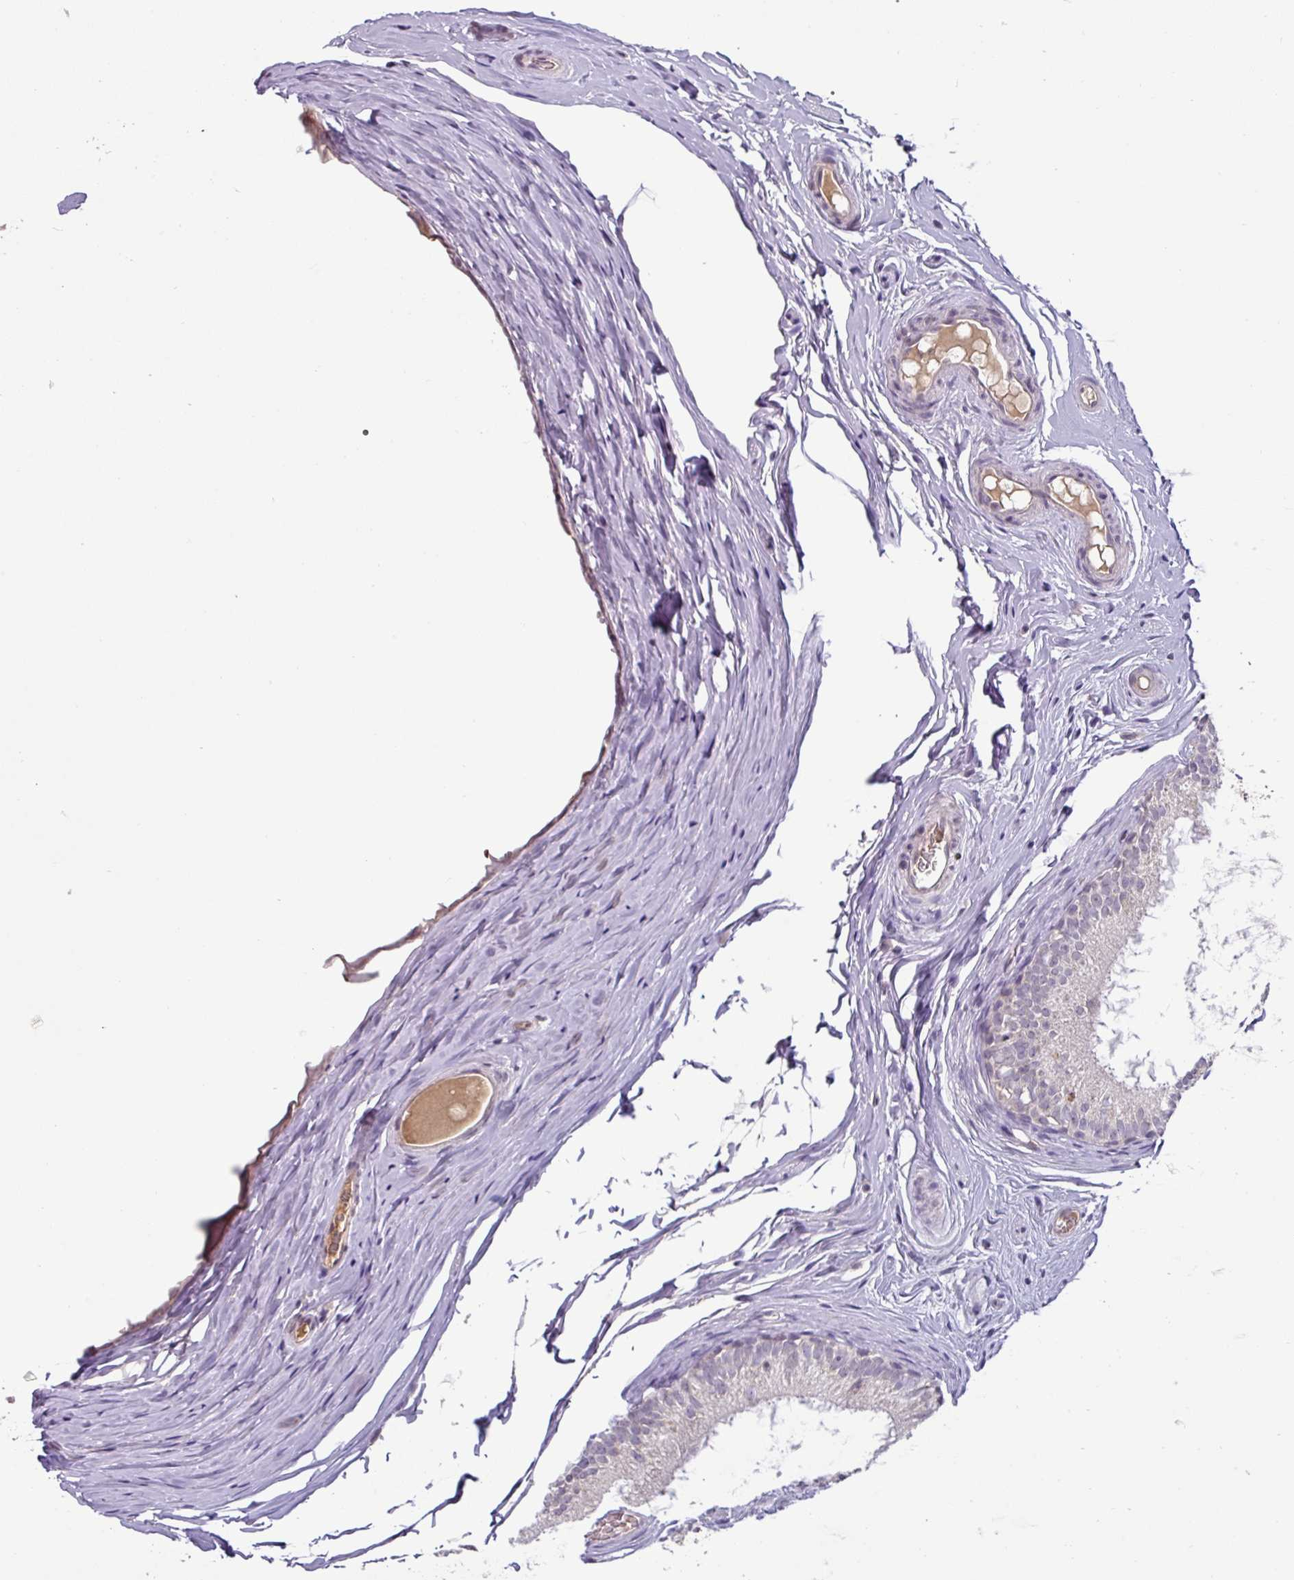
{"staining": {"intensity": "weak", "quantity": "<25%", "location": "cytoplasmic/membranous"}, "tissue": "epididymis", "cell_type": "Glandular cells", "image_type": "normal", "snomed": [{"axis": "morphology", "description": "Normal tissue, NOS"}, {"axis": "topography", "description": "Epididymis"}], "caption": "The immunohistochemistry micrograph has no significant staining in glandular cells of epididymis.", "gene": "SLC5A10", "patient": {"sex": "male", "age": 25}}